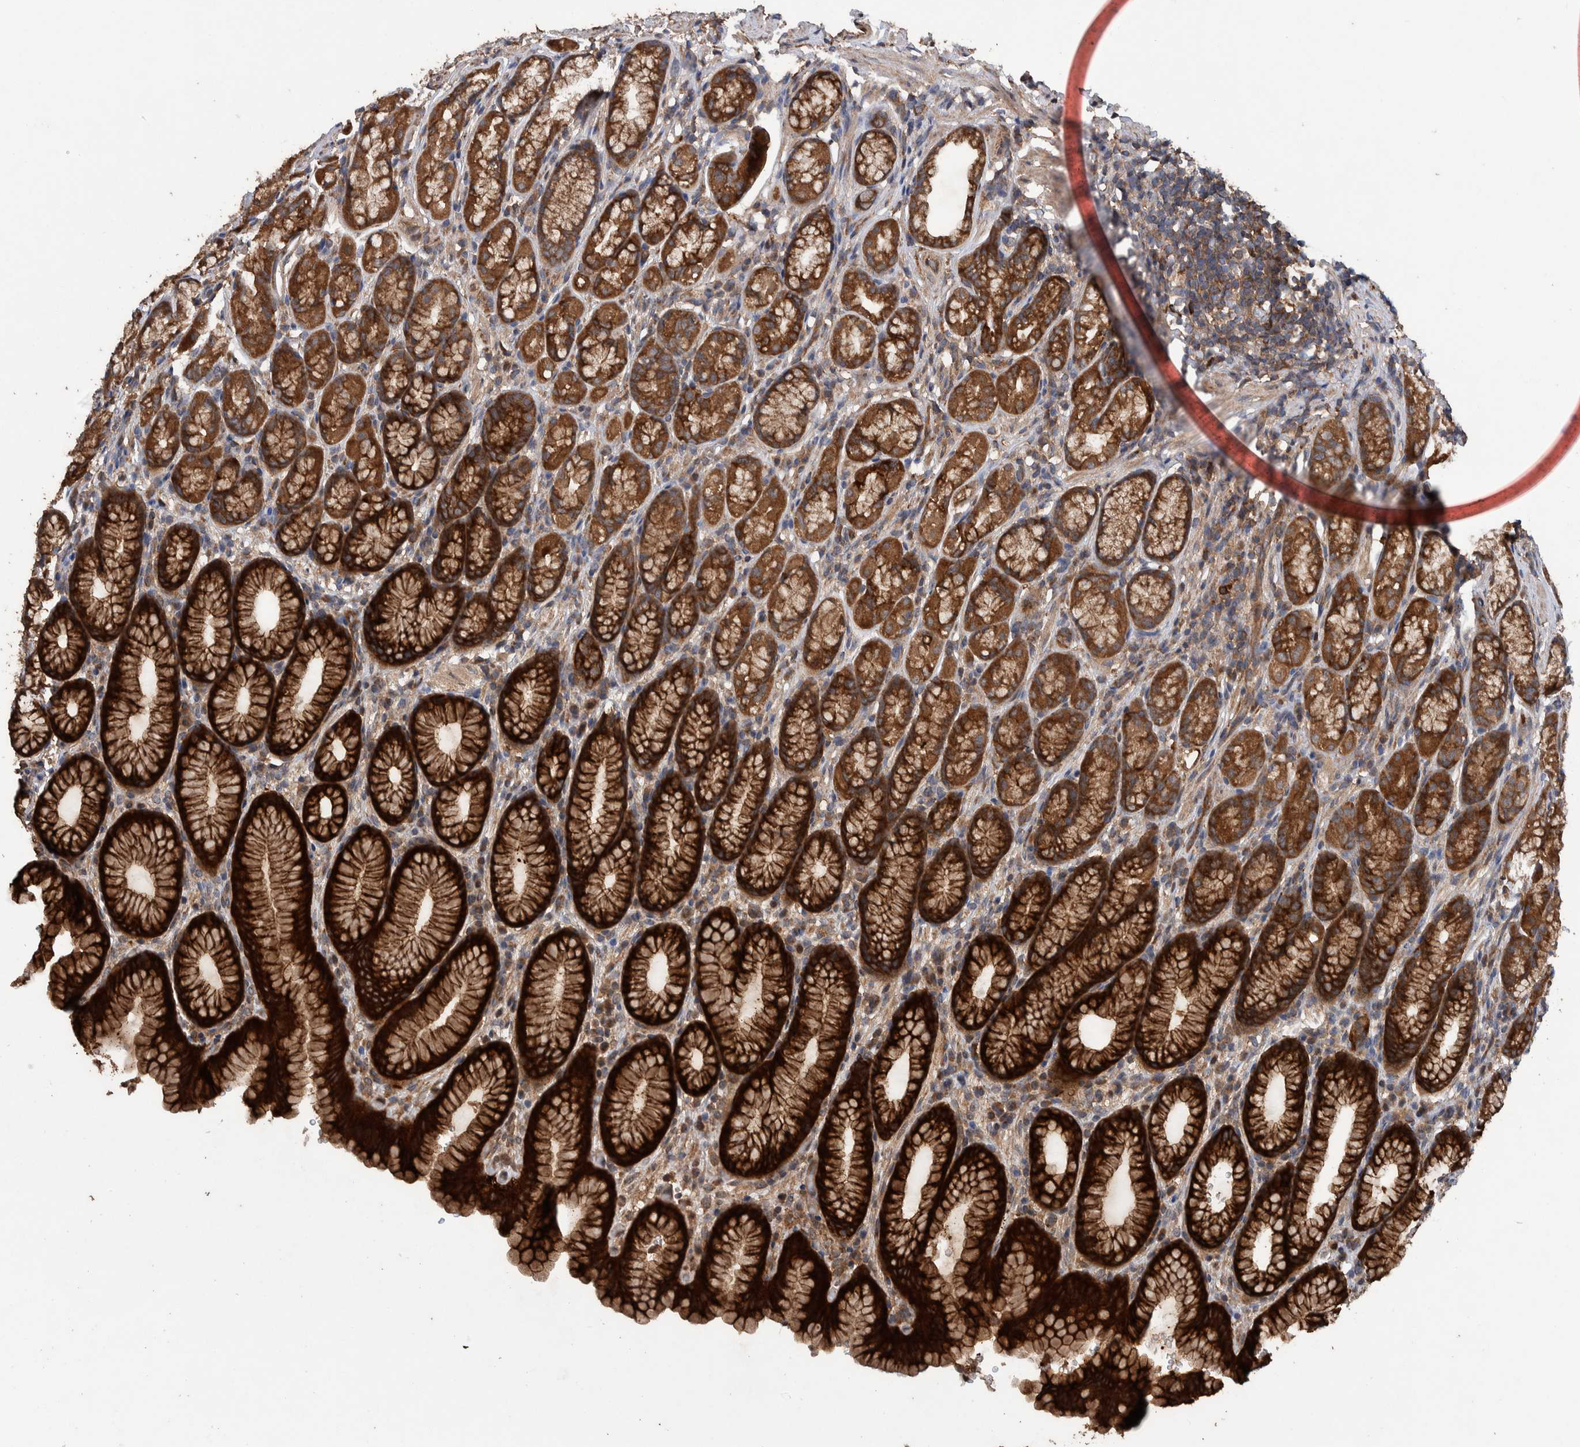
{"staining": {"intensity": "strong", "quantity": ">75%", "location": "cytoplasmic/membranous"}, "tissue": "stomach", "cell_type": "Glandular cells", "image_type": "normal", "snomed": [{"axis": "morphology", "description": "Normal tissue, NOS"}, {"axis": "topography", "description": "Stomach"}], "caption": "Benign stomach was stained to show a protein in brown. There is high levels of strong cytoplasmic/membranous positivity in approximately >75% of glandular cells.", "gene": "ENSG00000251537", "patient": {"sex": "male", "age": 42}}